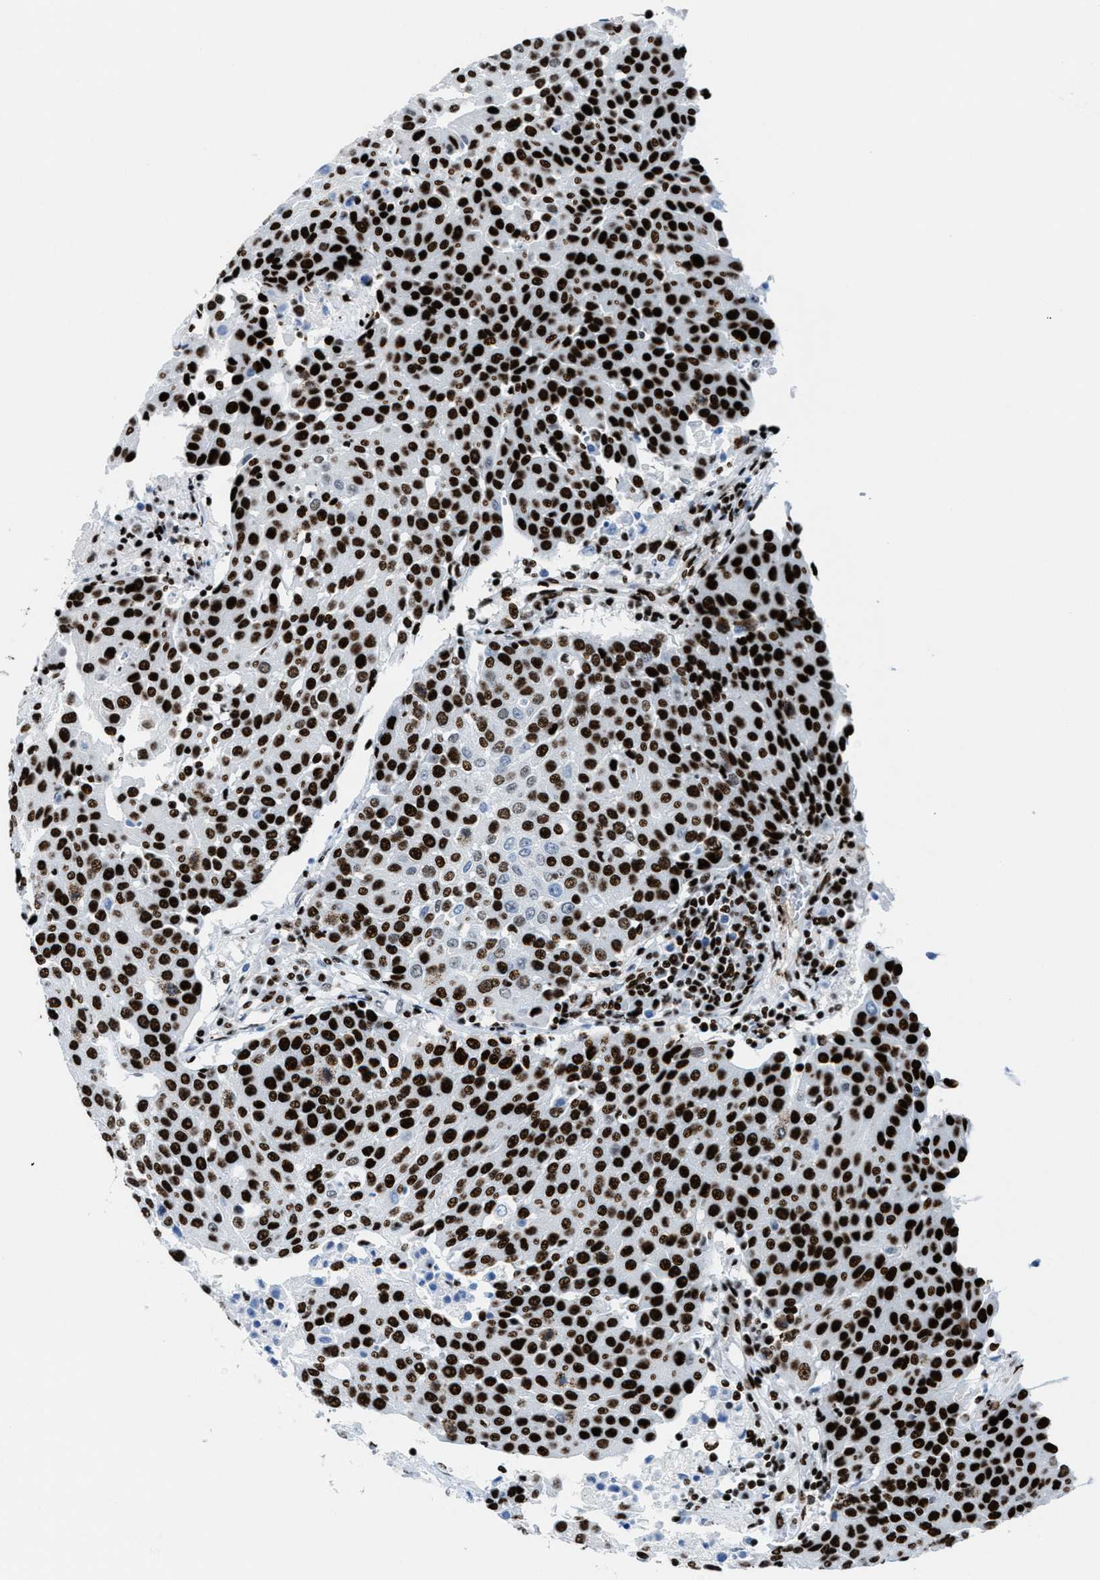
{"staining": {"intensity": "strong", "quantity": ">75%", "location": "nuclear"}, "tissue": "urothelial cancer", "cell_type": "Tumor cells", "image_type": "cancer", "snomed": [{"axis": "morphology", "description": "Urothelial carcinoma, High grade"}, {"axis": "topography", "description": "Urinary bladder"}], "caption": "There is high levels of strong nuclear expression in tumor cells of high-grade urothelial carcinoma, as demonstrated by immunohistochemical staining (brown color).", "gene": "NONO", "patient": {"sex": "female", "age": 85}}